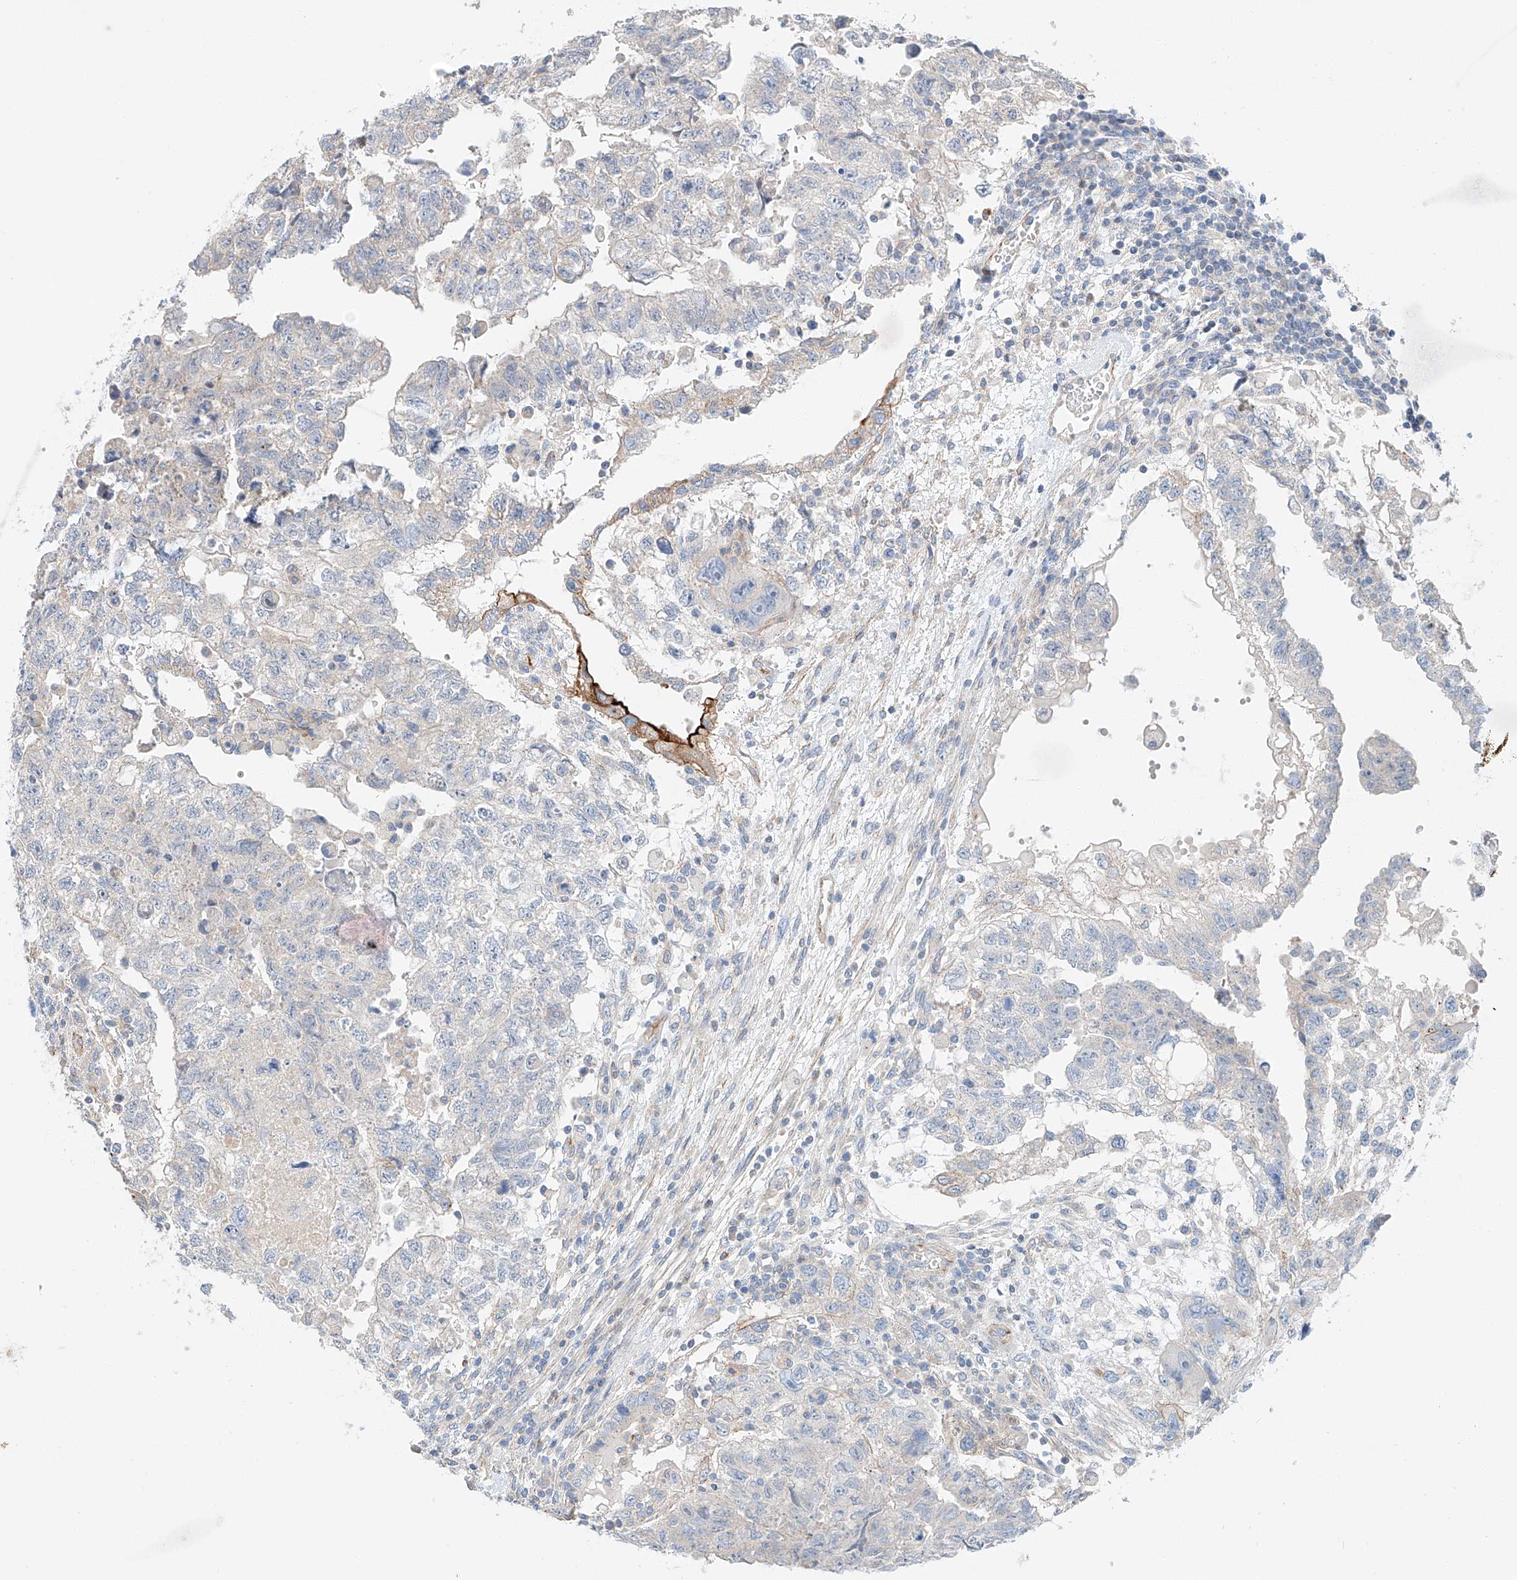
{"staining": {"intensity": "moderate", "quantity": "<25%", "location": "cytoplasmic/membranous"}, "tissue": "testis cancer", "cell_type": "Tumor cells", "image_type": "cancer", "snomed": [{"axis": "morphology", "description": "Carcinoma, Embryonal, NOS"}, {"axis": "topography", "description": "Testis"}], "caption": "A photomicrograph of embryonal carcinoma (testis) stained for a protein displays moderate cytoplasmic/membranous brown staining in tumor cells.", "gene": "MINDY4", "patient": {"sex": "male", "age": 36}}